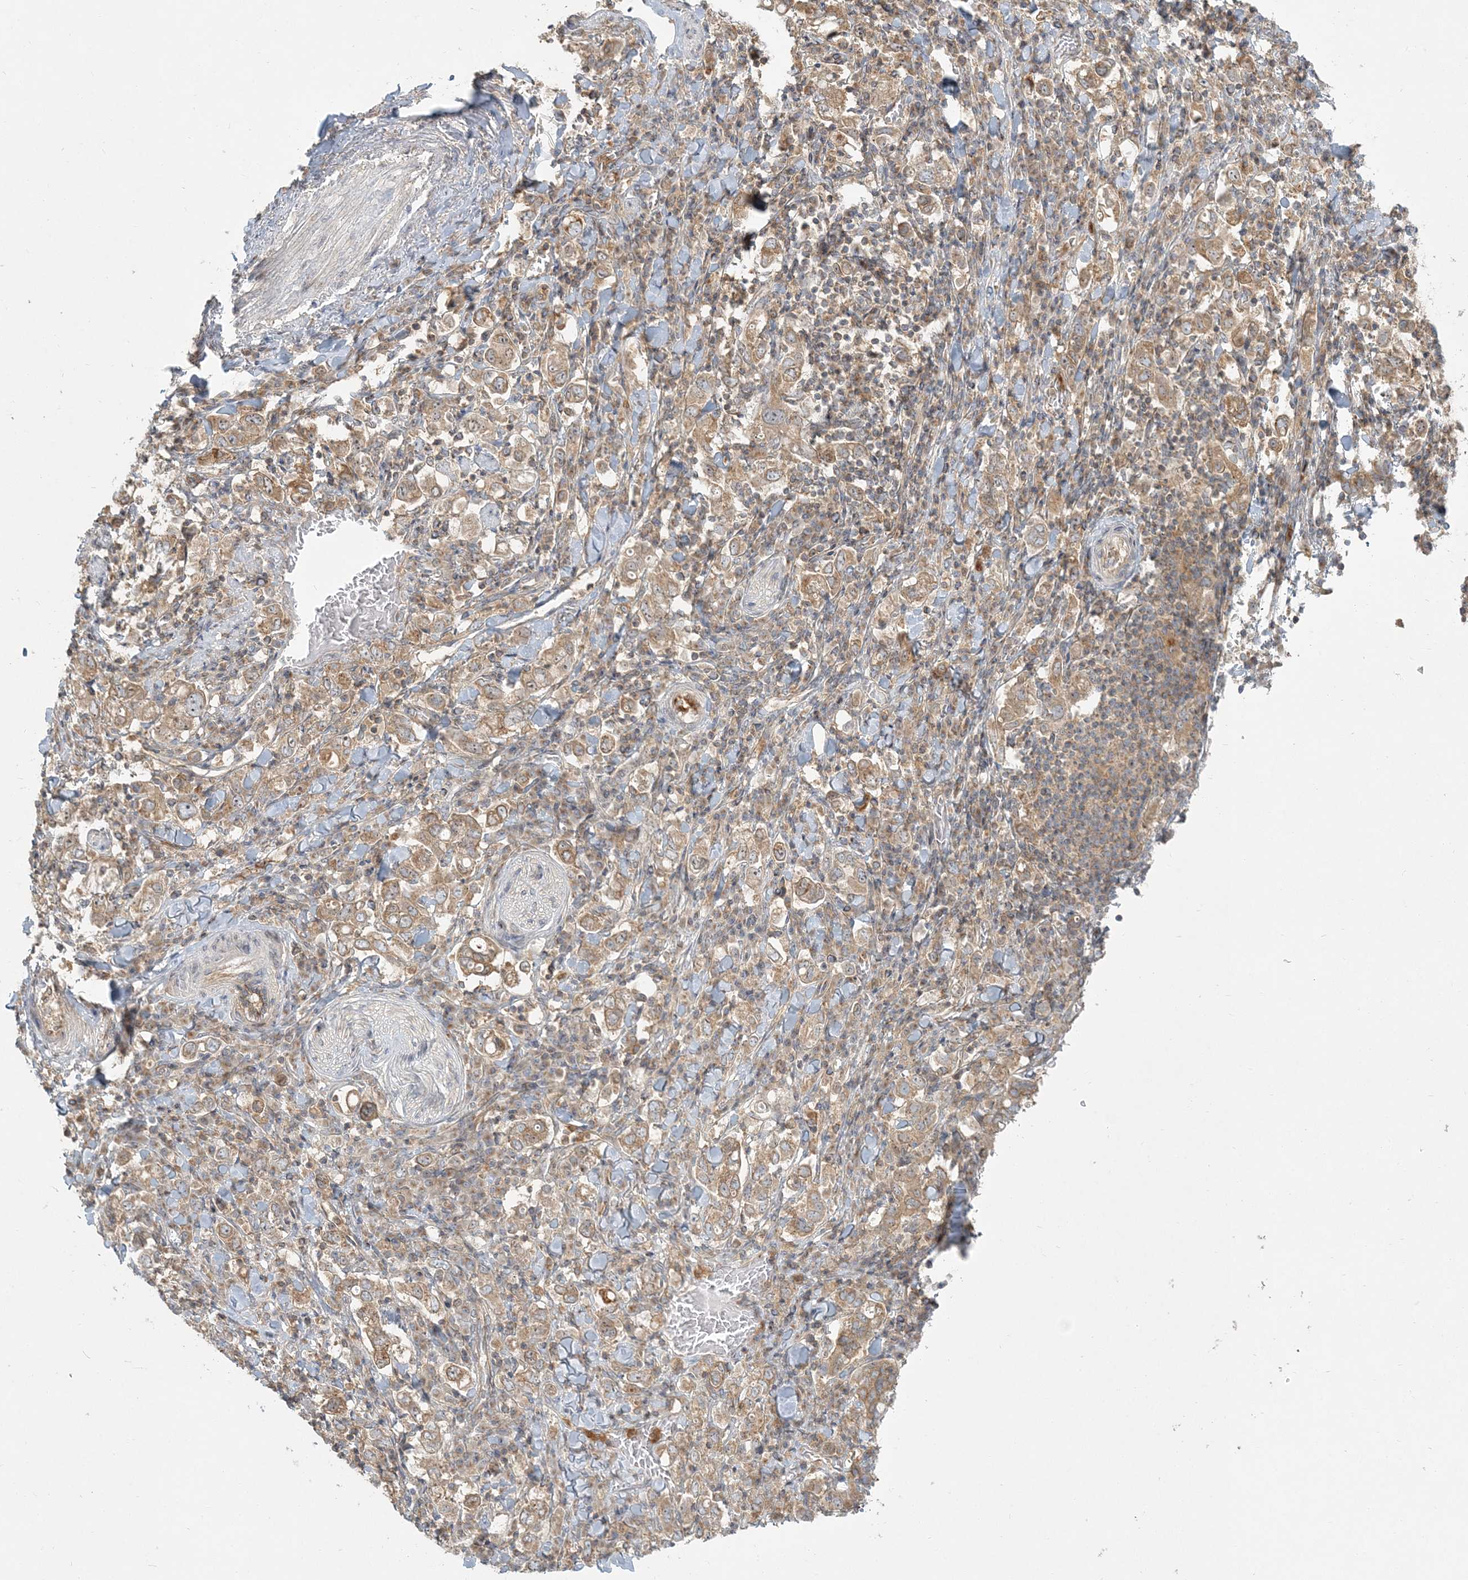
{"staining": {"intensity": "moderate", "quantity": ">75%", "location": "cytoplasmic/membranous,nuclear"}, "tissue": "stomach cancer", "cell_type": "Tumor cells", "image_type": "cancer", "snomed": [{"axis": "morphology", "description": "Adenocarcinoma, NOS"}, {"axis": "topography", "description": "Stomach, upper"}], "caption": "DAB immunohistochemical staining of human stomach cancer demonstrates moderate cytoplasmic/membranous and nuclear protein expression in approximately >75% of tumor cells.", "gene": "AP1AR", "patient": {"sex": "male", "age": 62}}